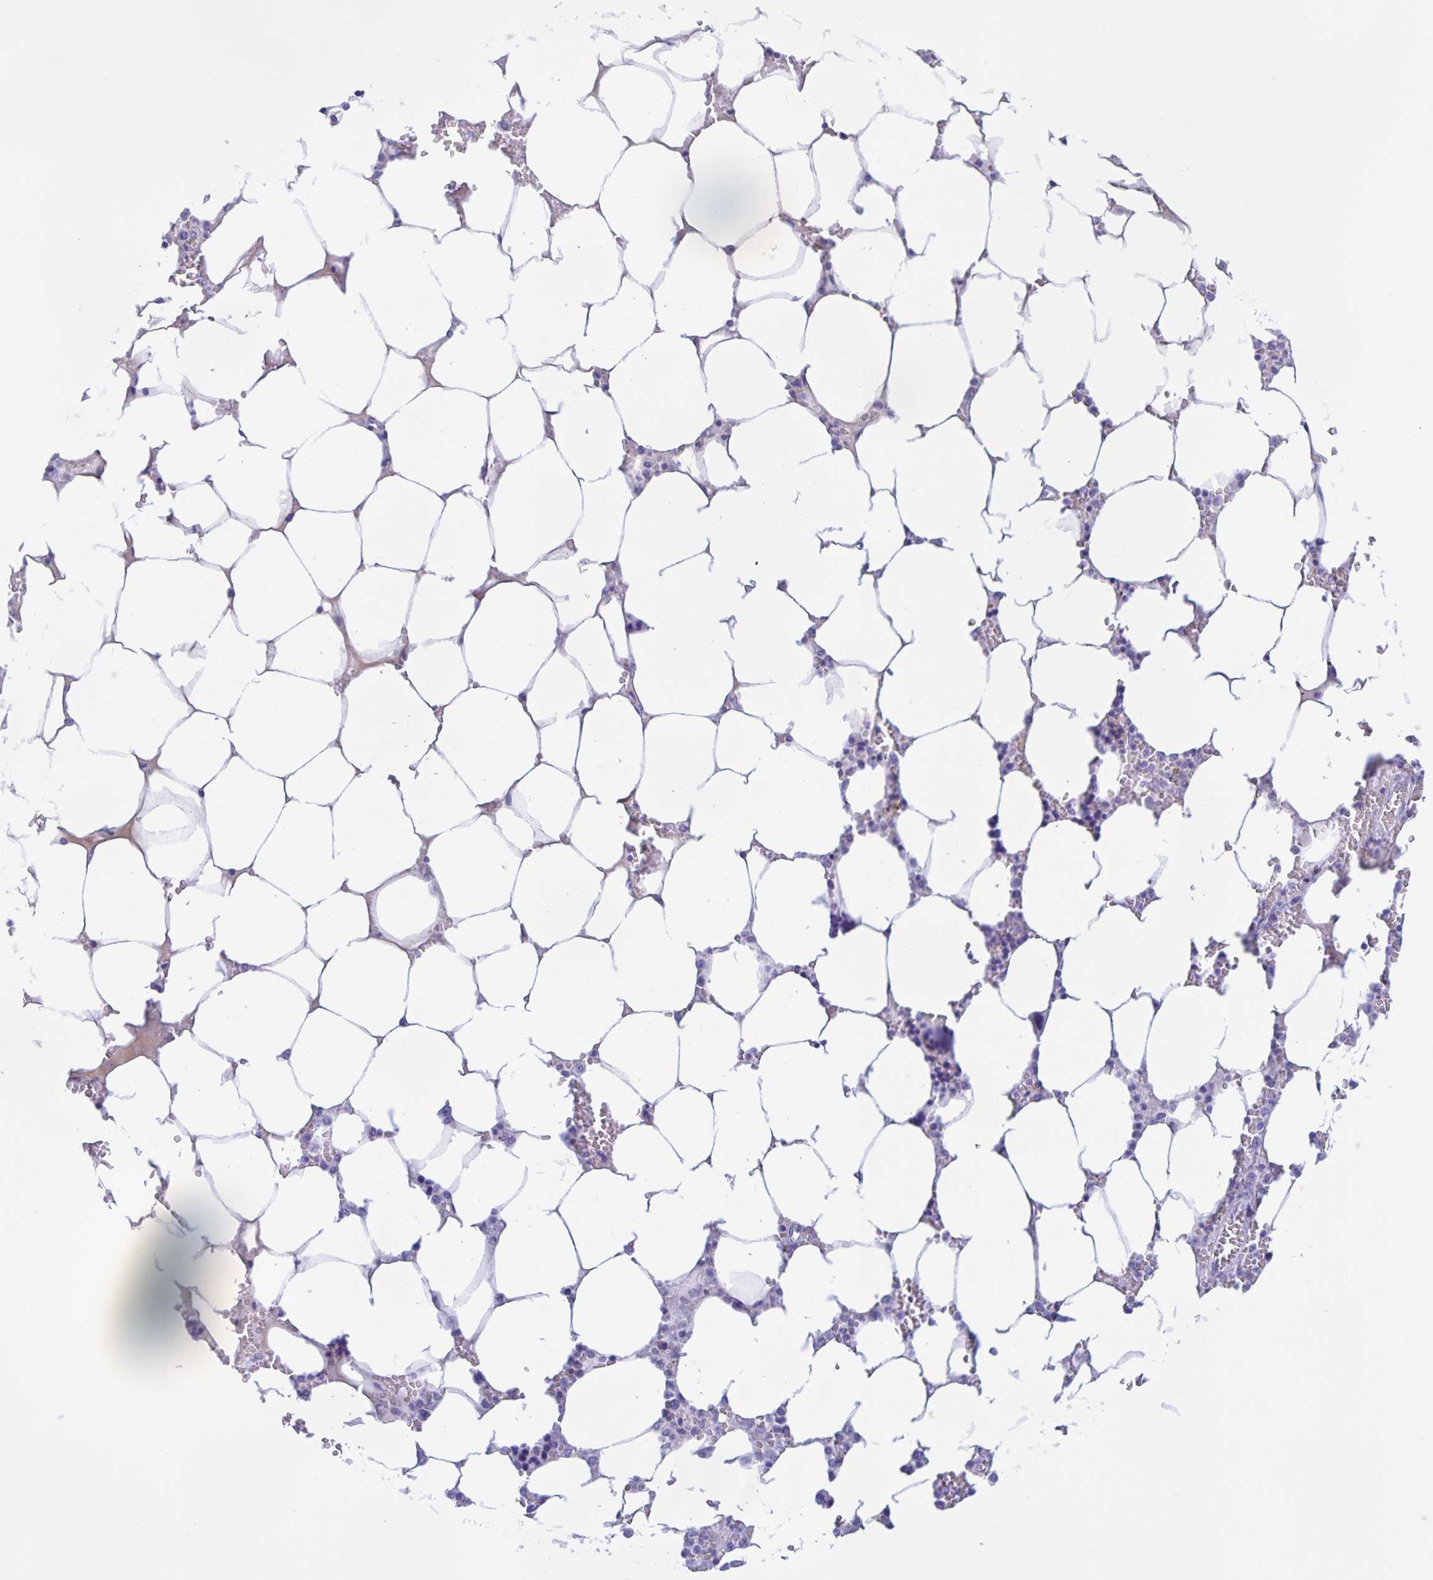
{"staining": {"intensity": "negative", "quantity": "none", "location": "none"}, "tissue": "bone marrow", "cell_type": "Hematopoietic cells", "image_type": "normal", "snomed": [{"axis": "morphology", "description": "Normal tissue, NOS"}, {"axis": "topography", "description": "Bone marrow"}], "caption": "The image shows no staining of hematopoietic cells in normal bone marrow. (DAB (3,3'-diaminobenzidine) immunohistochemistry (IHC) with hematoxylin counter stain).", "gene": "CATSPER4", "patient": {"sex": "male", "age": 64}}